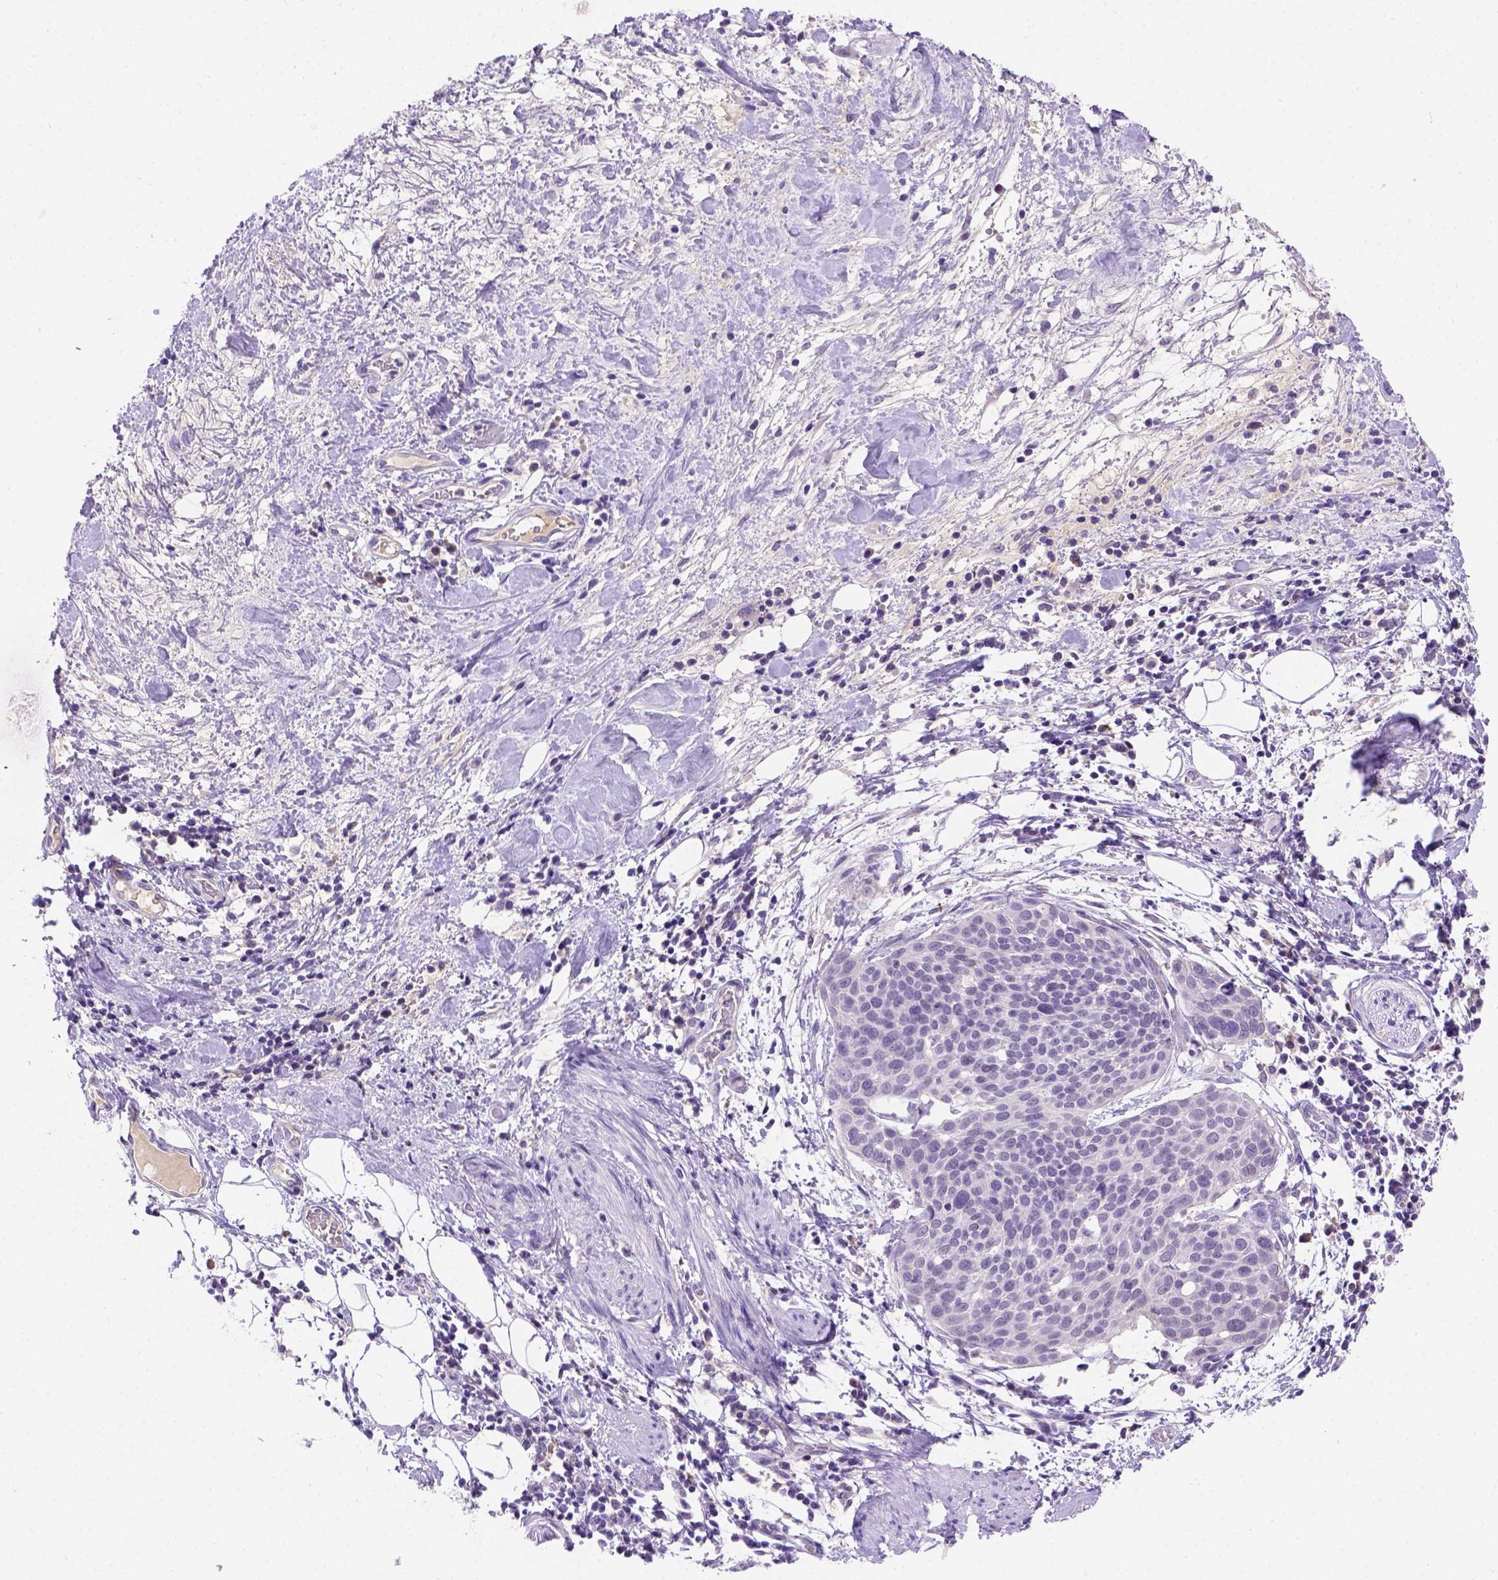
{"staining": {"intensity": "negative", "quantity": "none", "location": "none"}, "tissue": "cervical cancer", "cell_type": "Tumor cells", "image_type": "cancer", "snomed": [{"axis": "morphology", "description": "Squamous cell carcinoma, NOS"}, {"axis": "topography", "description": "Cervix"}], "caption": "High magnification brightfield microscopy of cervical squamous cell carcinoma stained with DAB (brown) and counterstained with hematoxylin (blue): tumor cells show no significant staining.", "gene": "FAM81B", "patient": {"sex": "female", "age": 39}}